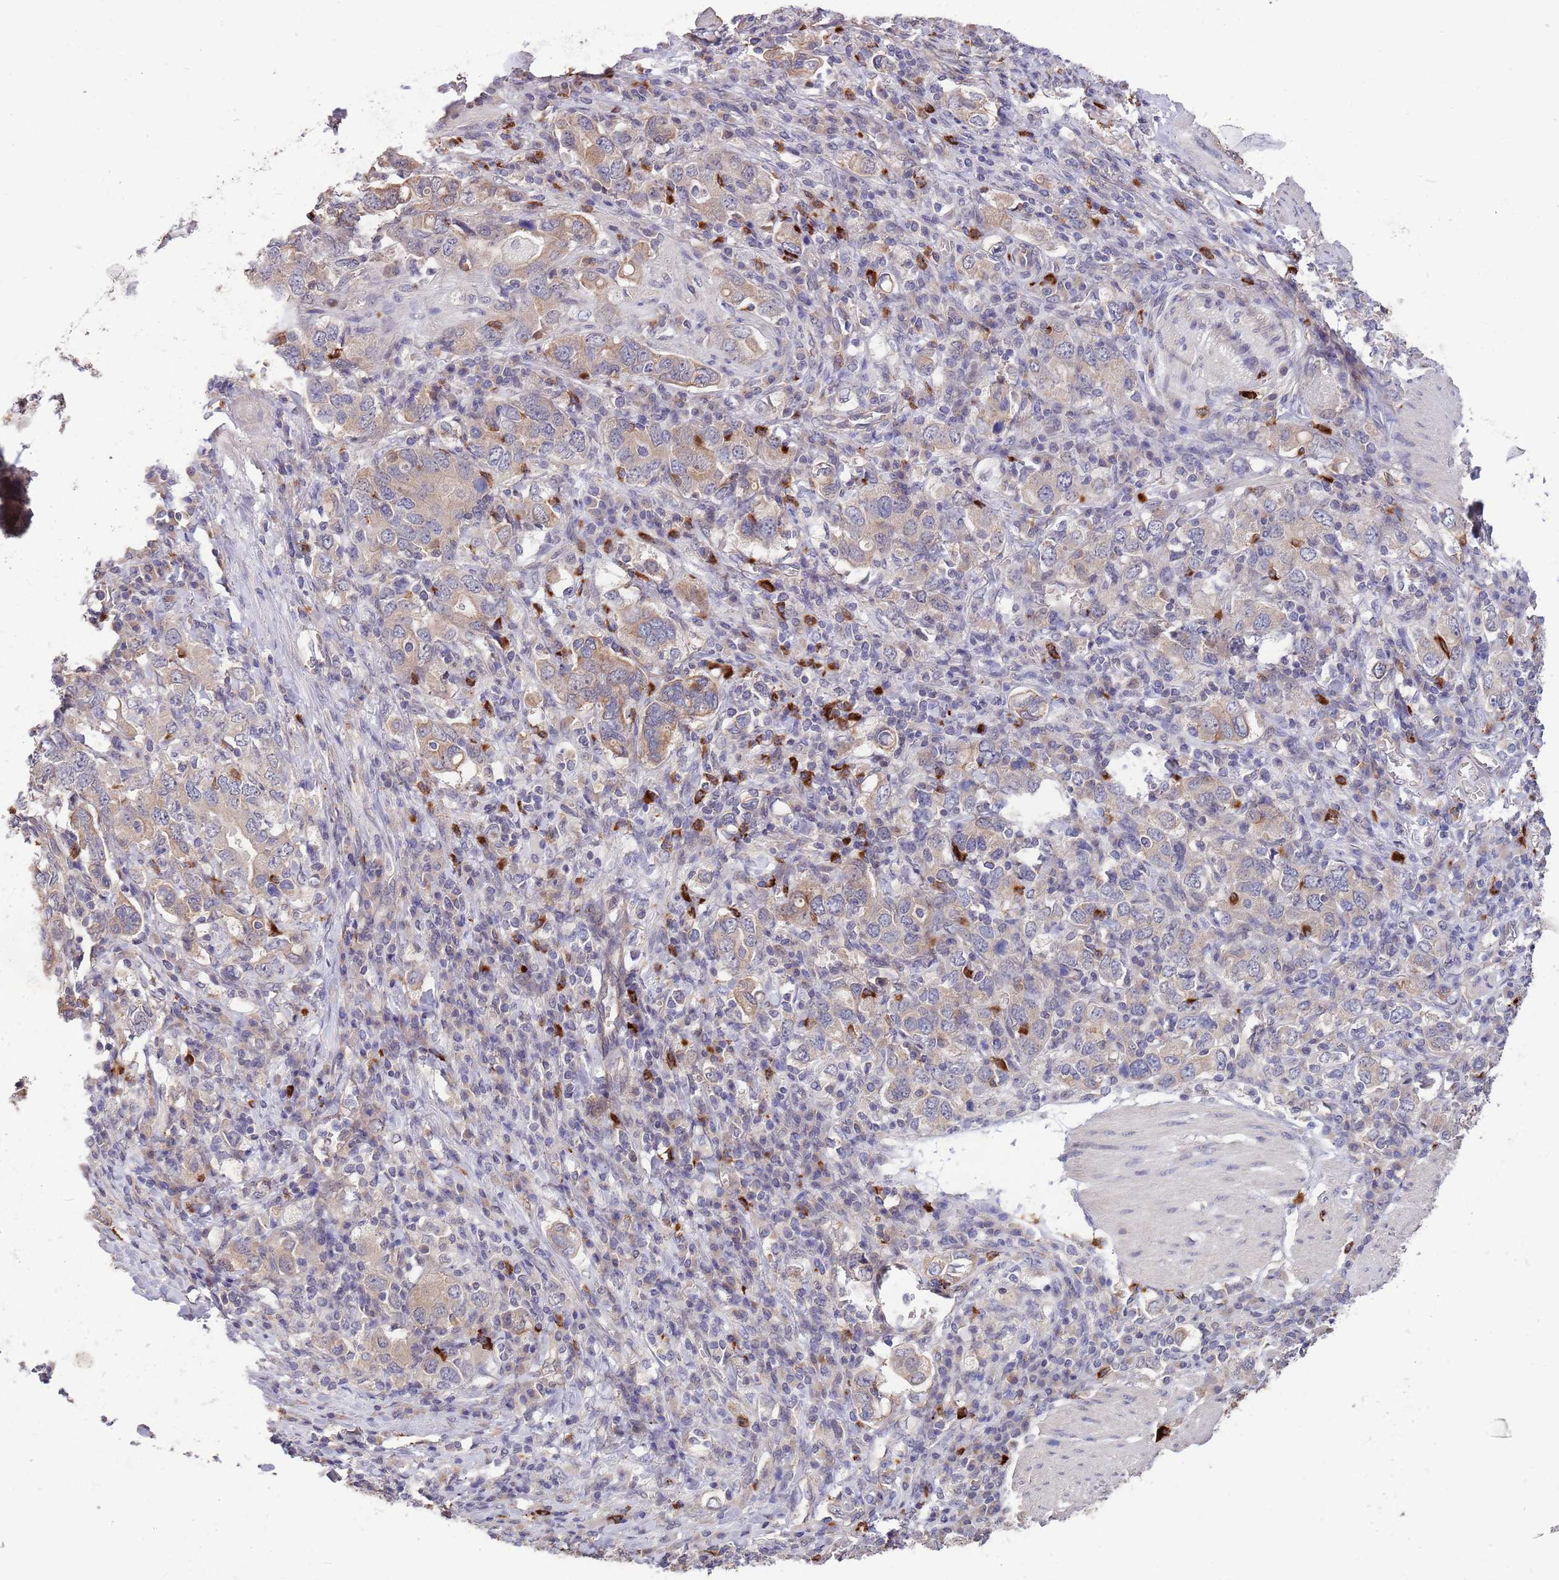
{"staining": {"intensity": "weak", "quantity": ">75%", "location": "cytoplasmic/membranous"}, "tissue": "stomach cancer", "cell_type": "Tumor cells", "image_type": "cancer", "snomed": [{"axis": "morphology", "description": "Adenocarcinoma, NOS"}, {"axis": "topography", "description": "Stomach, upper"}, {"axis": "topography", "description": "Stomach"}], "caption": "Protein staining of stomach cancer tissue reveals weak cytoplasmic/membranous positivity in approximately >75% of tumor cells.", "gene": "MARVELD2", "patient": {"sex": "male", "age": 62}}